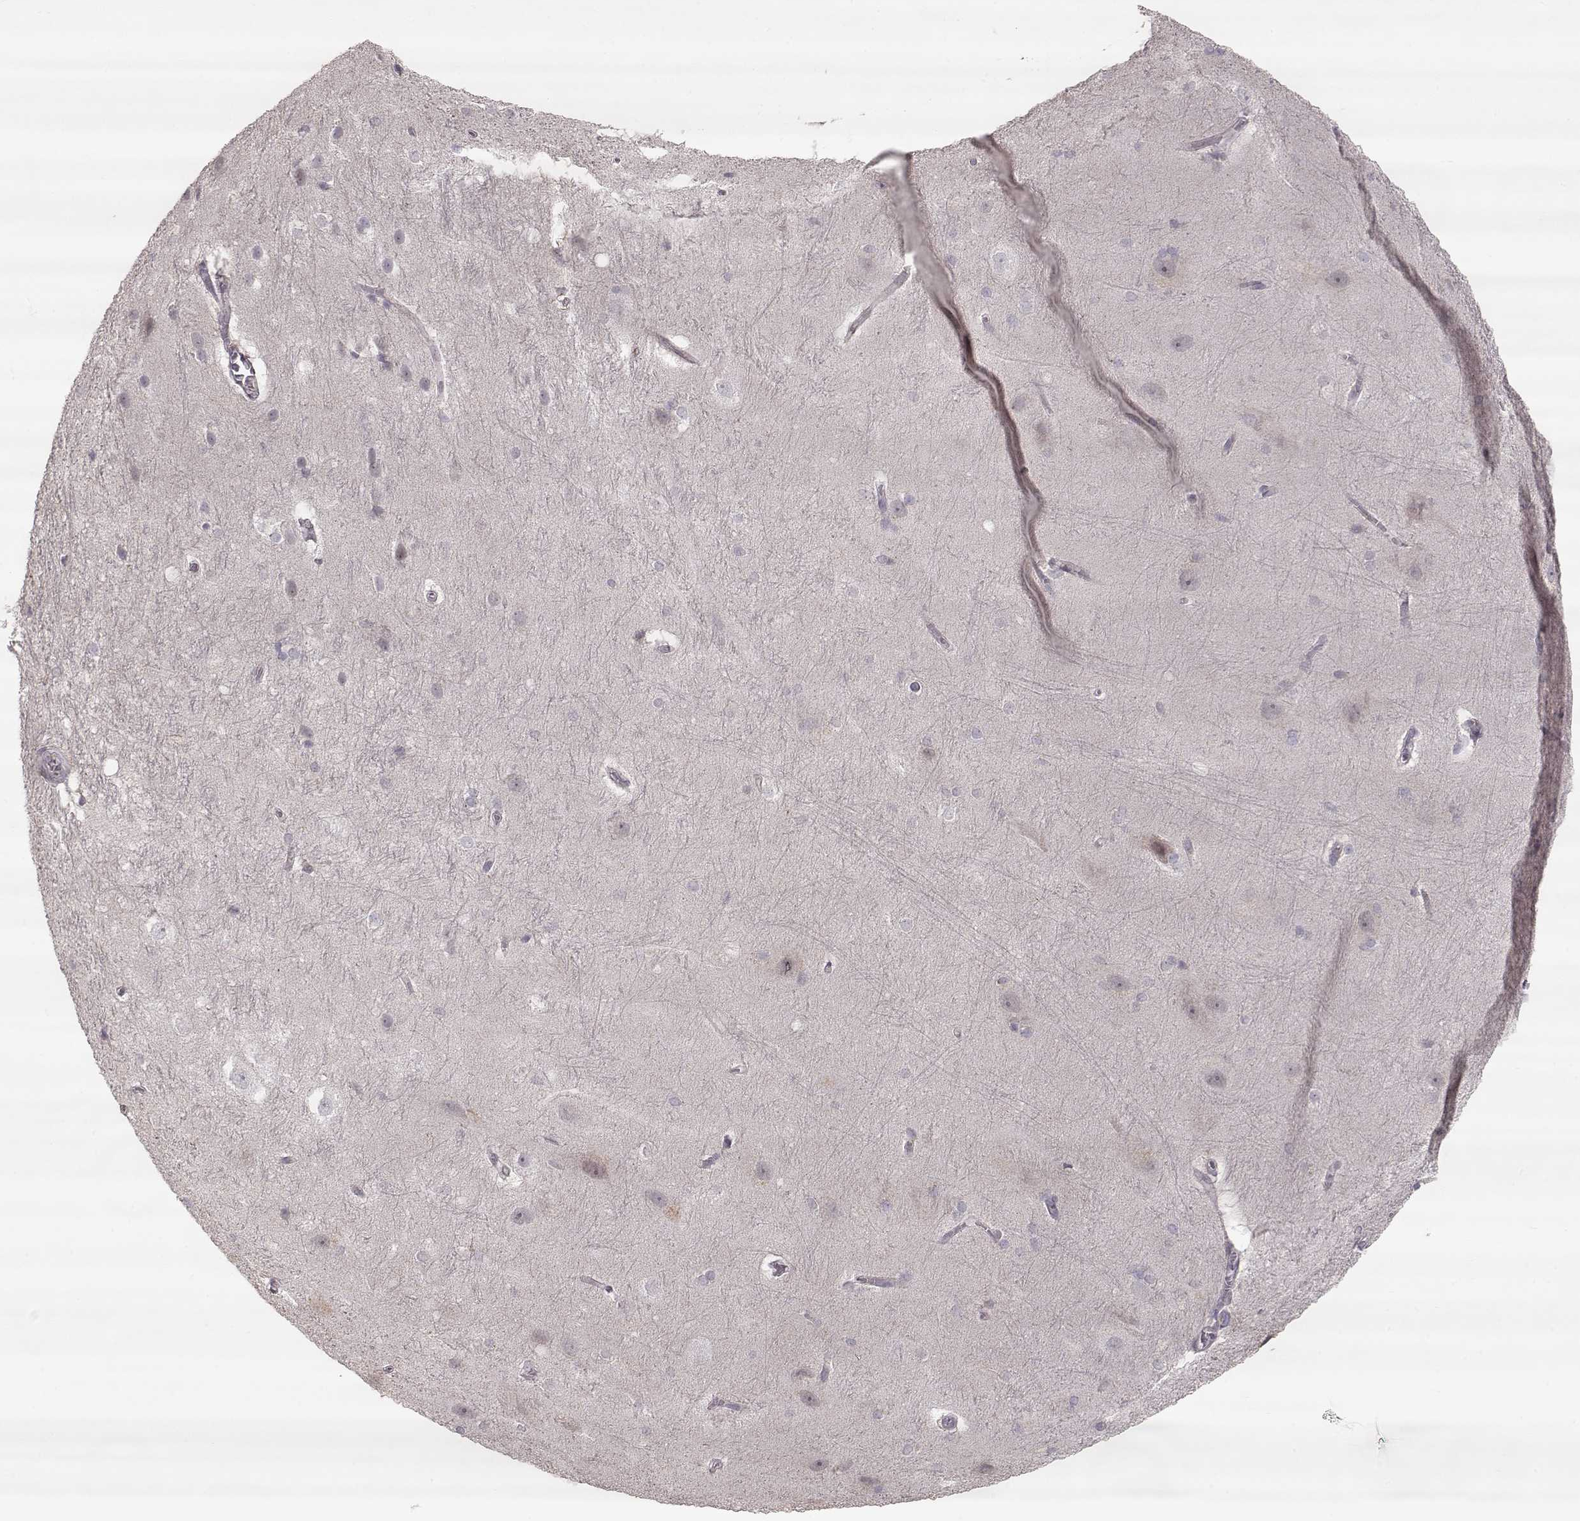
{"staining": {"intensity": "negative", "quantity": "none", "location": "none"}, "tissue": "hippocampus", "cell_type": "Glial cells", "image_type": "normal", "snomed": [{"axis": "morphology", "description": "Normal tissue, NOS"}, {"axis": "topography", "description": "Cerebral cortex"}, {"axis": "topography", "description": "Hippocampus"}], "caption": "Immunohistochemical staining of normal hippocampus displays no significant positivity in glial cells.", "gene": "PNMT", "patient": {"sex": "female", "age": 19}}